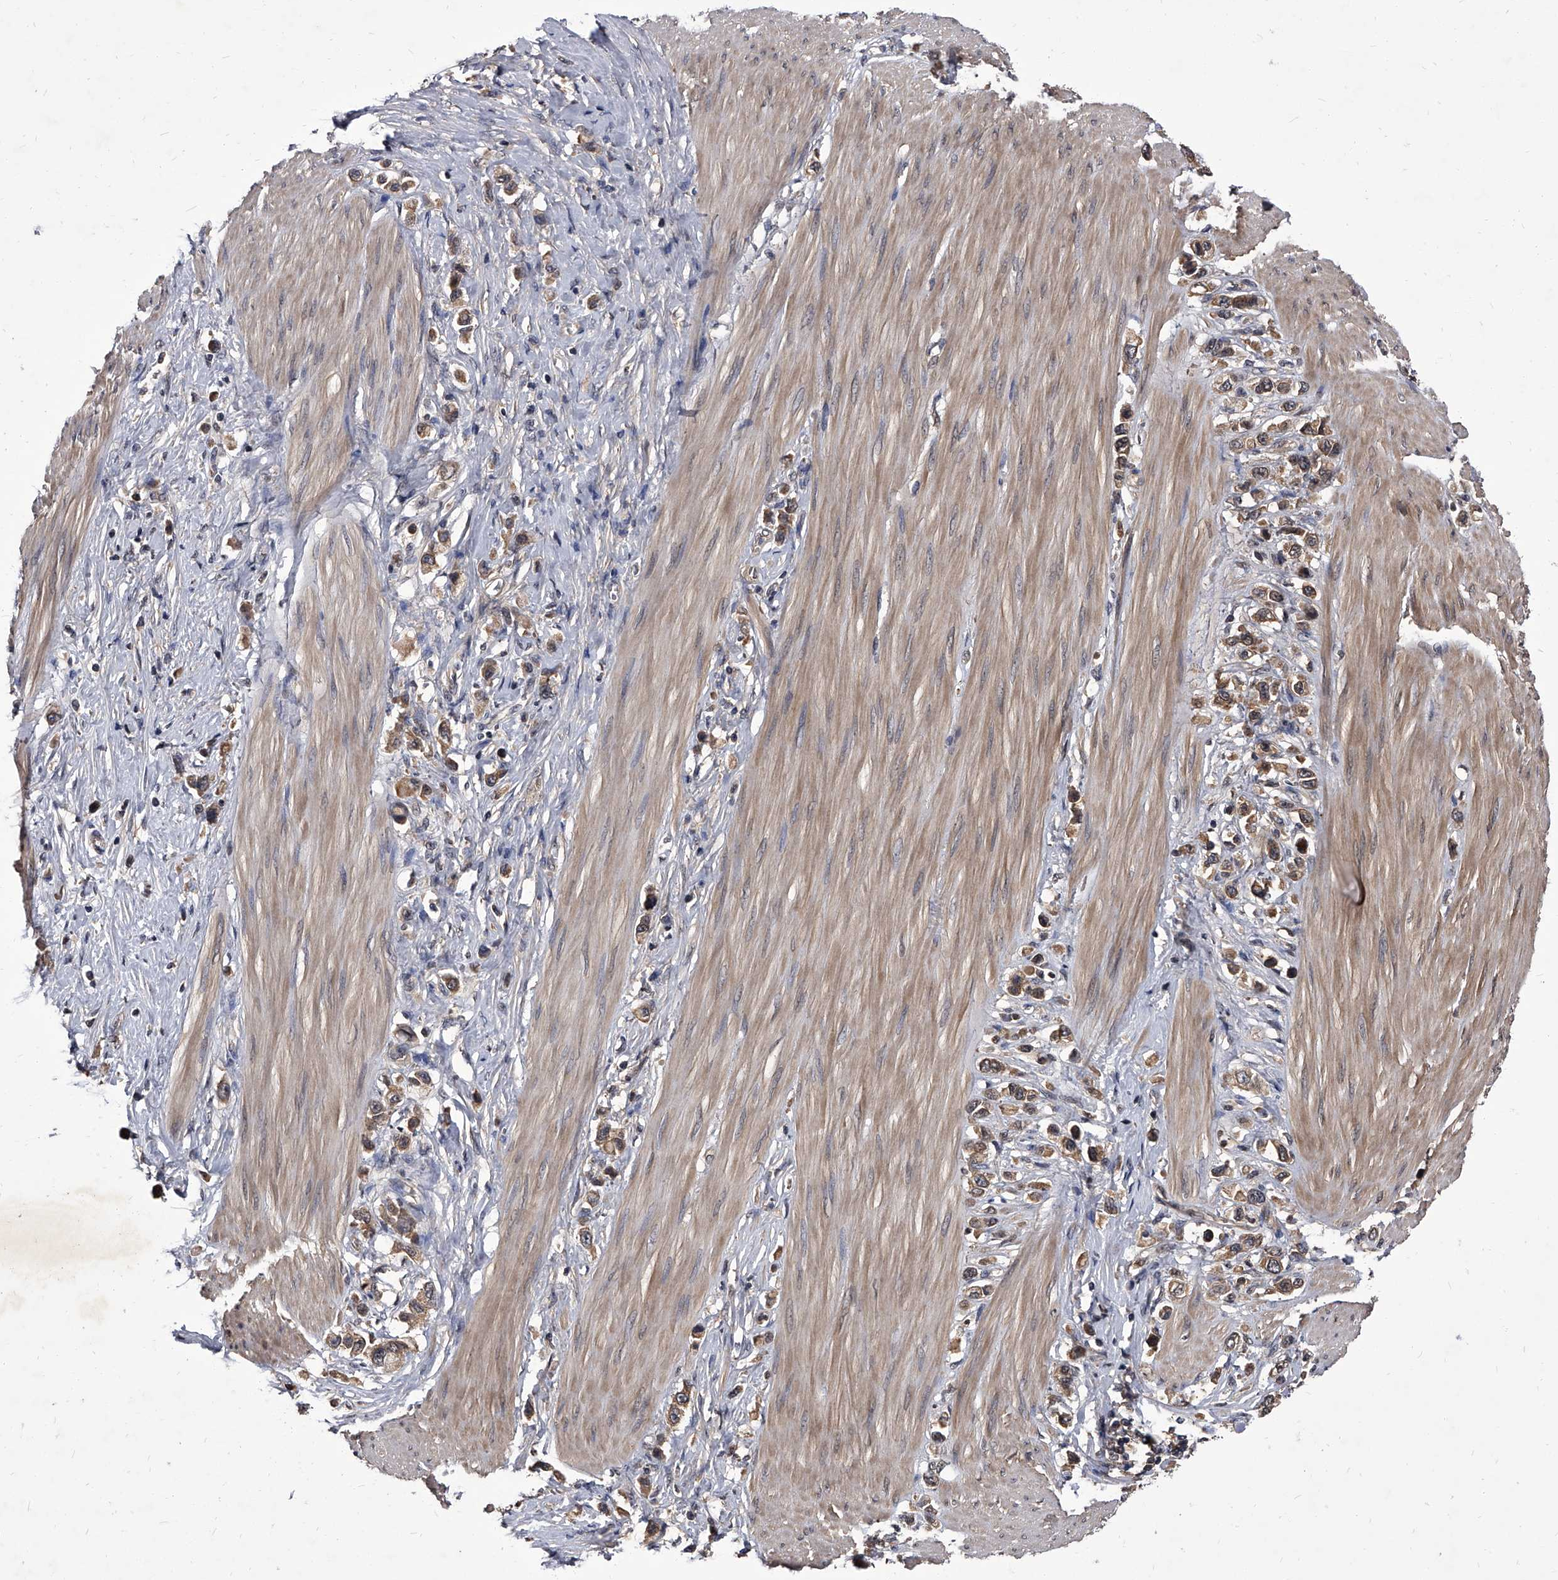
{"staining": {"intensity": "moderate", "quantity": ">75%", "location": "cytoplasmic/membranous"}, "tissue": "stomach cancer", "cell_type": "Tumor cells", "image_type": "cancer", "snomed": [{"axis": "morphology", "description": "Adenocarcinoma, NOS"}, {"axis": "topography", "description": "Stomach"}], "caption": "Immunohistochemical staining of human stomach cancer (adenocarcinoma) demonstrates moderate cytoplasmic/membranous protein positivity in approximately >75% of tumor cells.", "gene": "SLC18B1", "patient": {"sex": "female", "age": 65}}